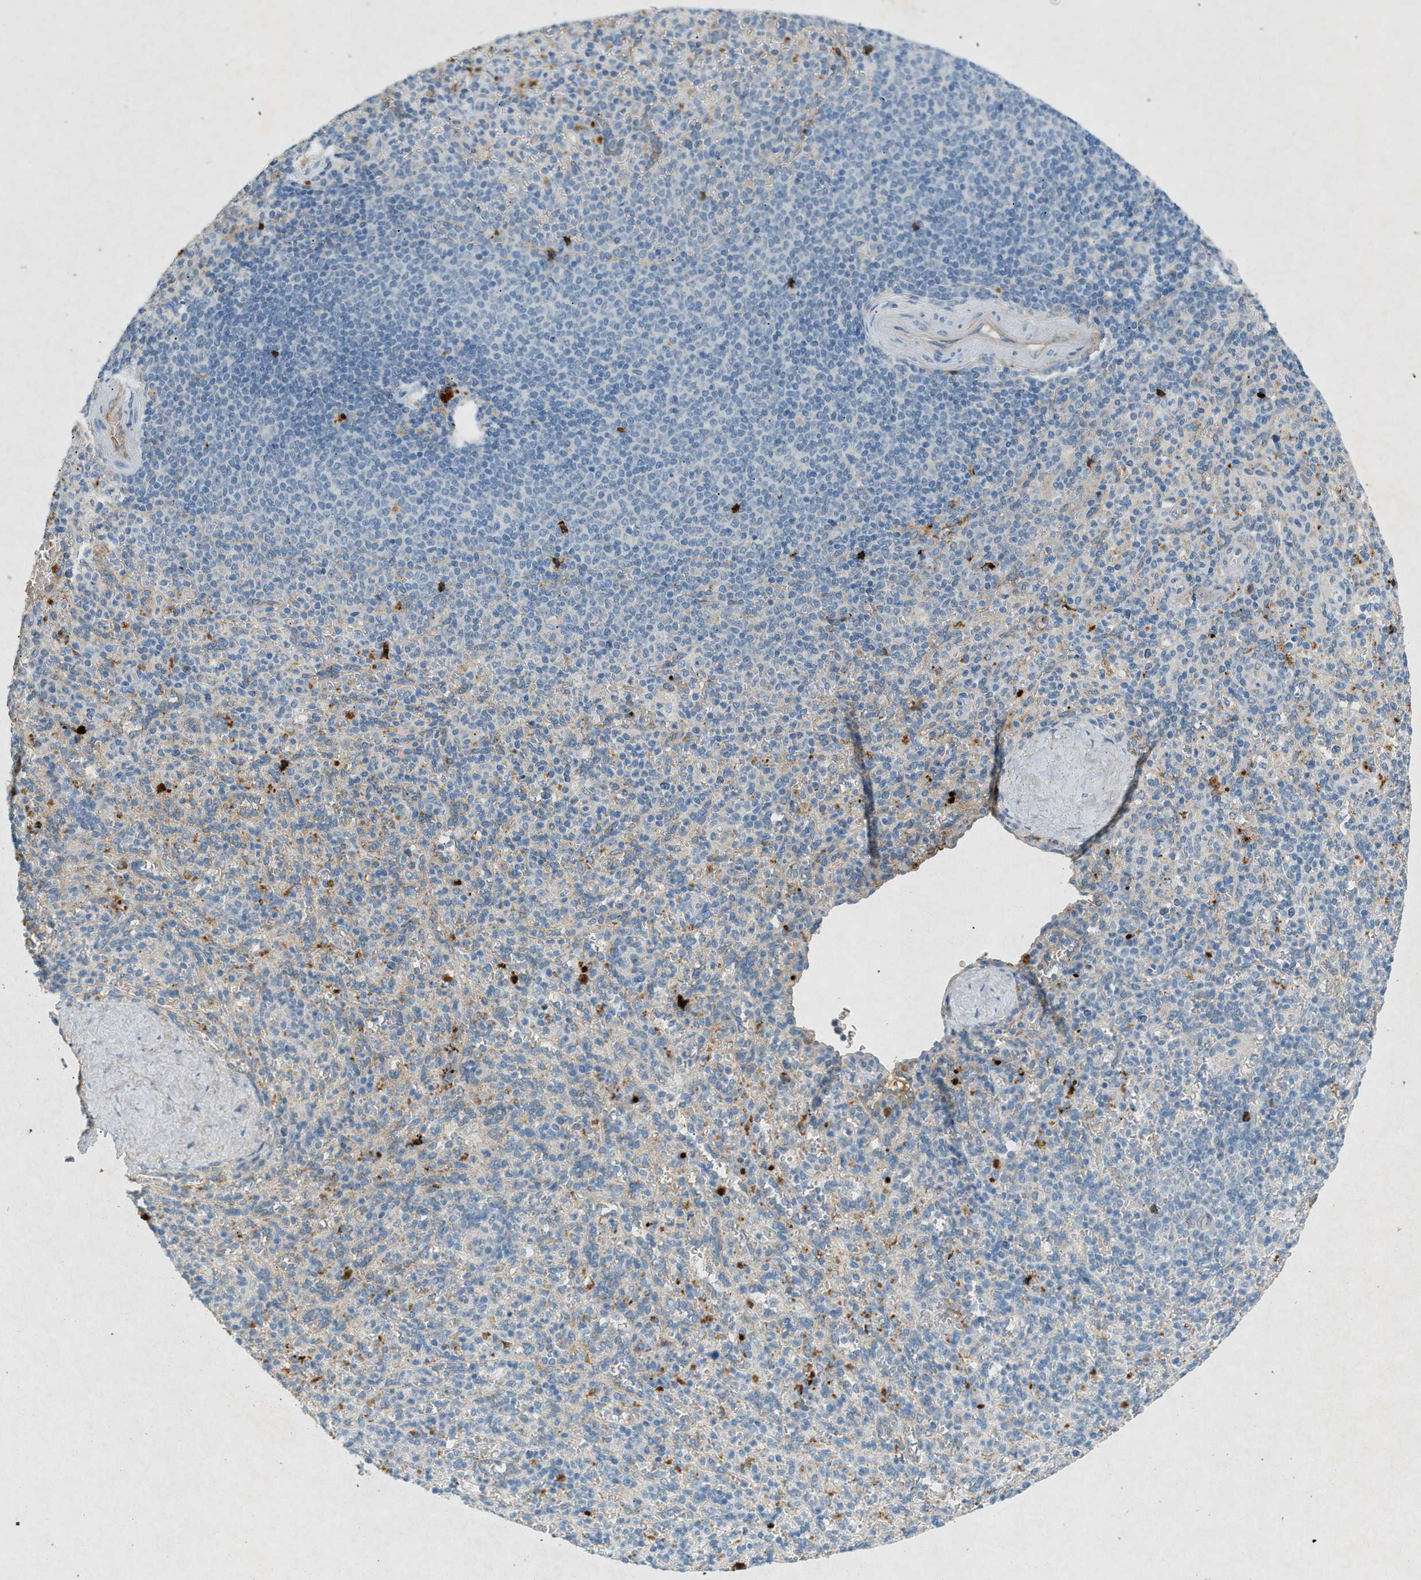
{"staining": {"intensity": "weak", "quantity": "25%-75%", "location": "cytoplasmic/membranous"}, "tissue": "spleen", "cell_type": "Cells in red pulp", "image_type": "normal", "snomed": [{"axis": "morphology", "description": "Normal tissue, NOS"}, {"axis": "topography", "description": "Spleen"}], "caption": "Cells in red pulp display low levels of weak cytoplasmic/membranous expression in approximately 25%-75% of cells in benign spleen.", "gene": "F2", "patient": {"sex": "male", "age": 36}}